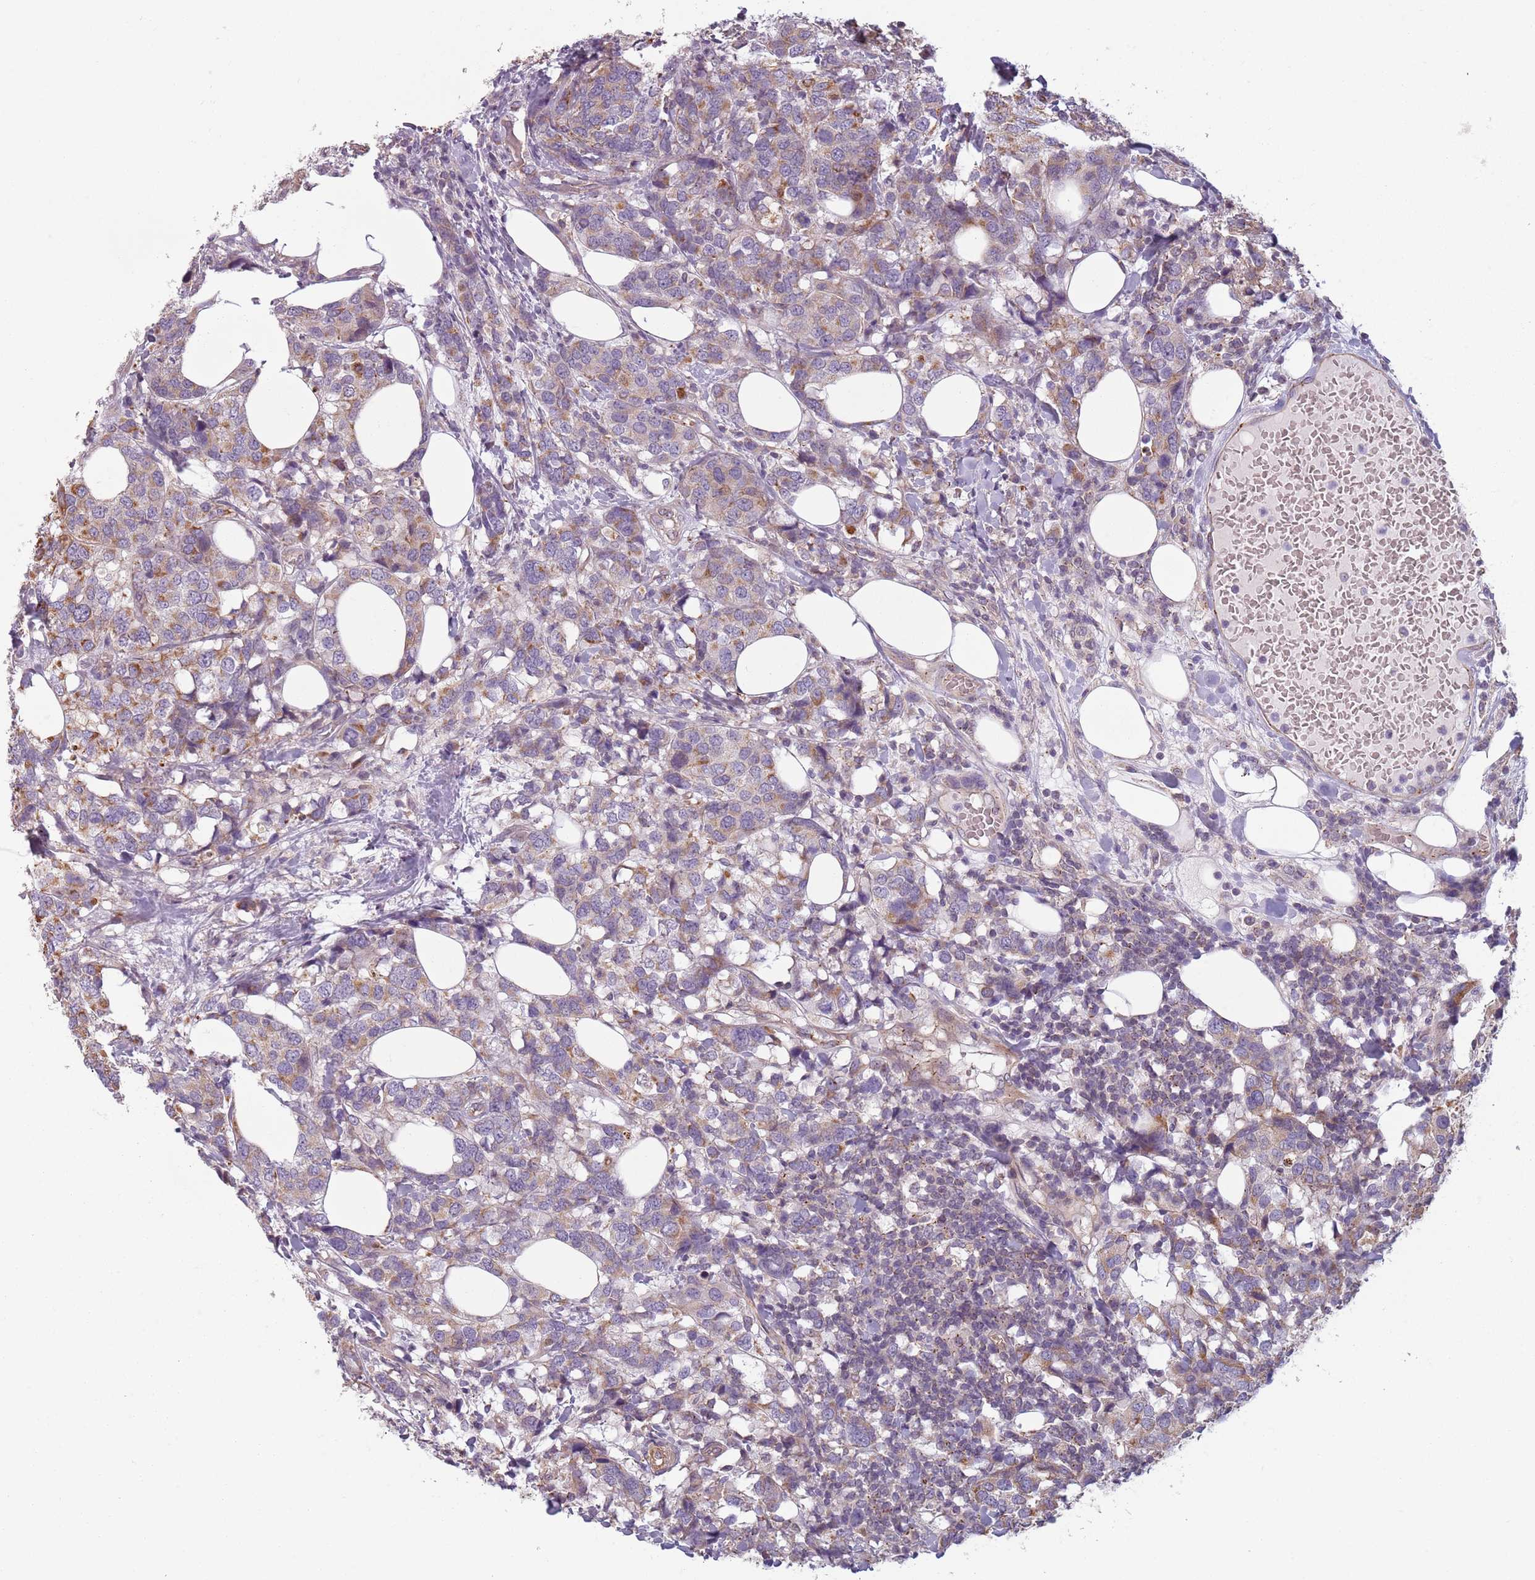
{"staining": {"intensity": "weak", "quantity": "25%-75%", "location": "cytoplasmic/membranous"}, "tissue": "breast cancer", "cell_type": "Tumor cells", "image_type": "cancer", "snomed": [{"axis": "morphology", "description": "Lobular carcinoma"}, {"axis": "topography", "description": "Breast"}], "caption": "Breast cancer stained for a protein (brown) demonstrates weak cytoplasmic/membranous positive staining in approximately 25%-75% of tumor cells.", "gene": "TLCD2", "patient": {"sex": "female", "age": 59}}